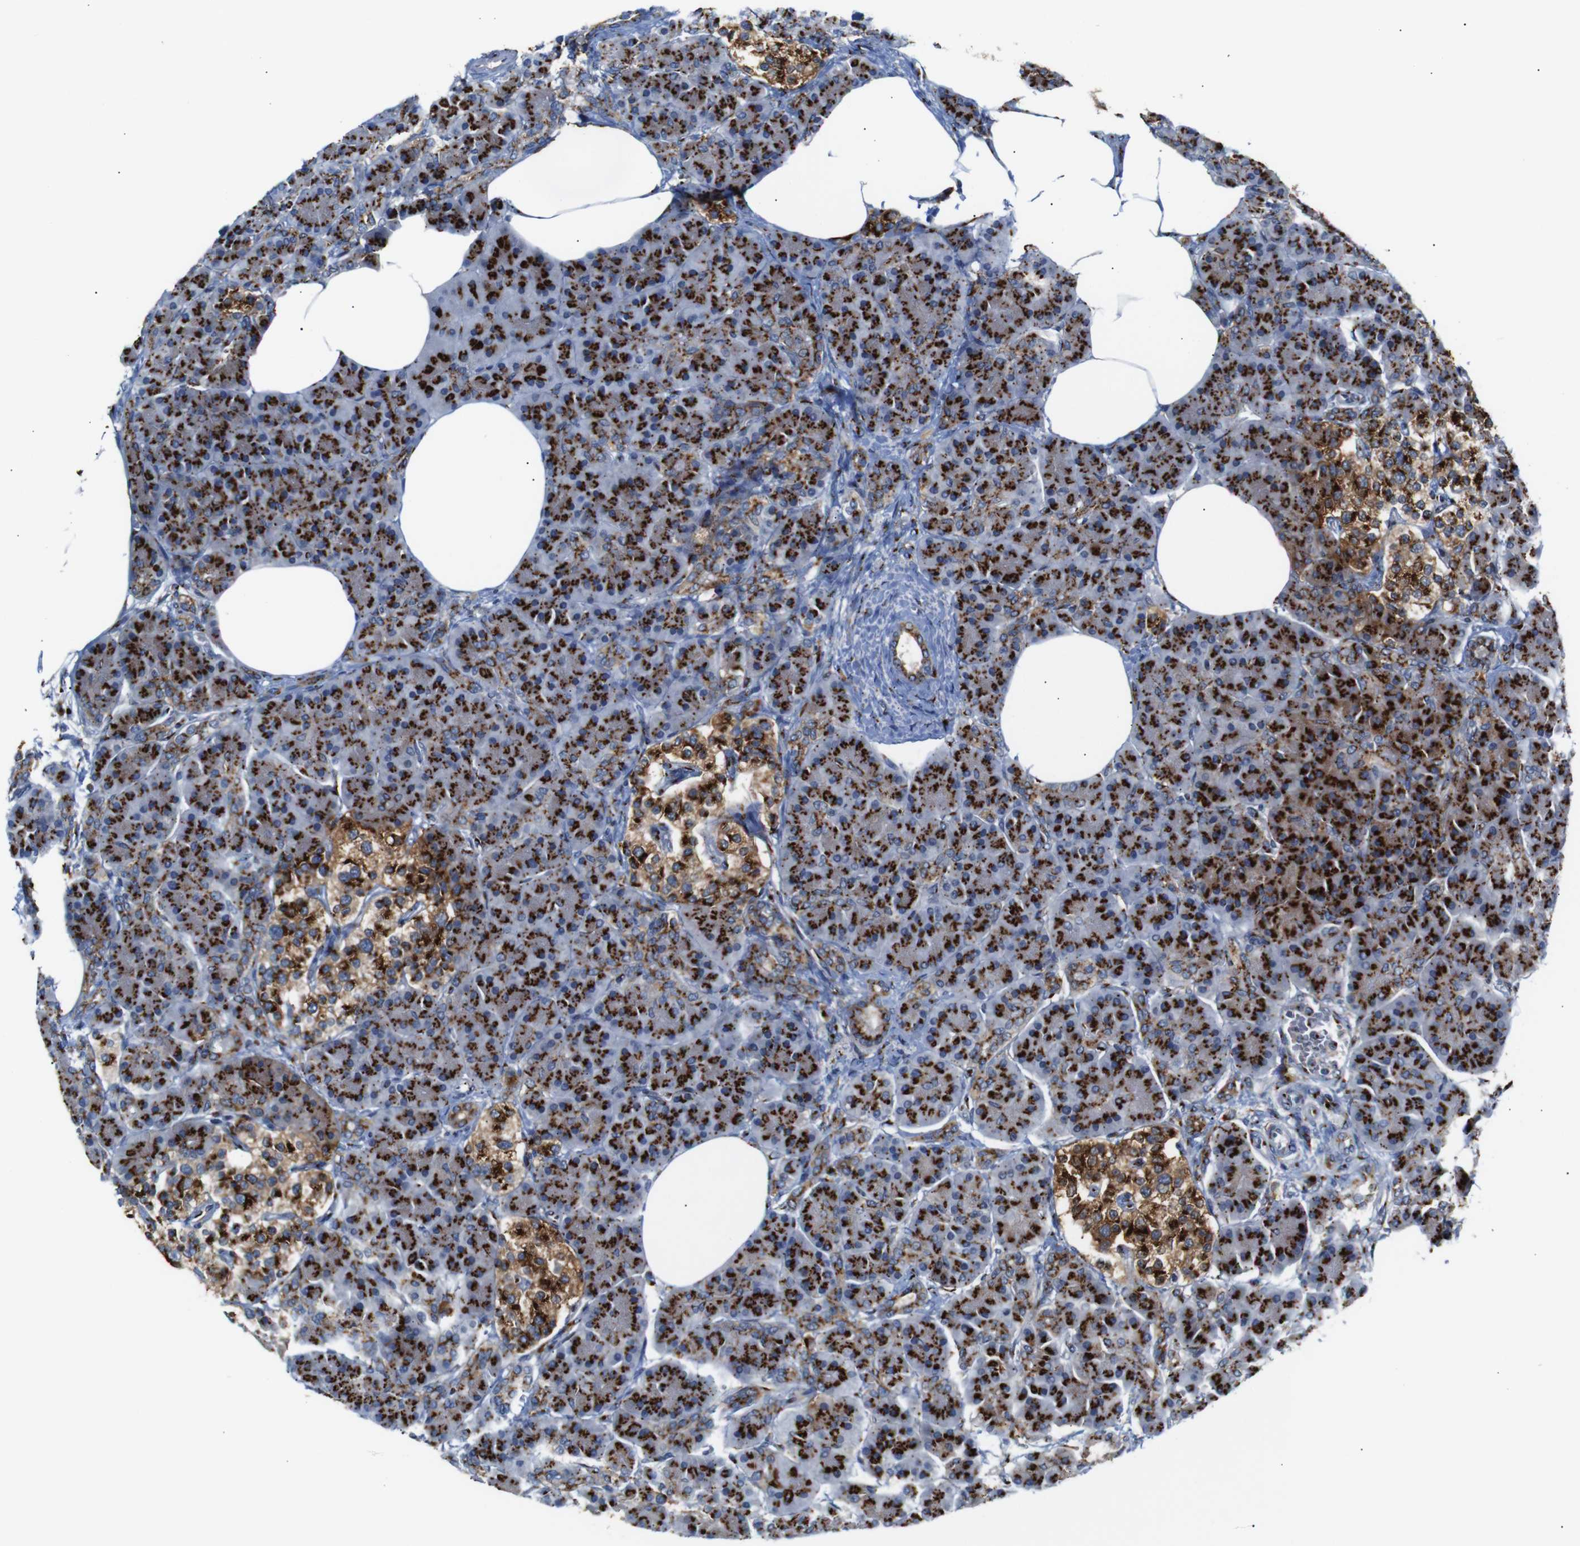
{"staining": {"intensity": "strong", "quantity": ">75%", "location": "cytoplasmic/membranous"}, "tissue": "pancreas", "cell_type": "Exocrine glandular cells", "image_type": "normal", "snomed": [{"axis": "morphology", "description": "Normal tissue, NOS"}, {"axis": "topography", "description": "Pancreas"}], "caption": "Strong cytoplasmic/membranous protein staining is identified in approximately >75% of exocrine glandular cells in pancreas. The staining is performed using DAB brown chromogen to label protein expression. The nuclei are counter-stained blue using hematoxylin.", "gene": "TGOLN2", "patient": {"sex": "female", "age": 70}}